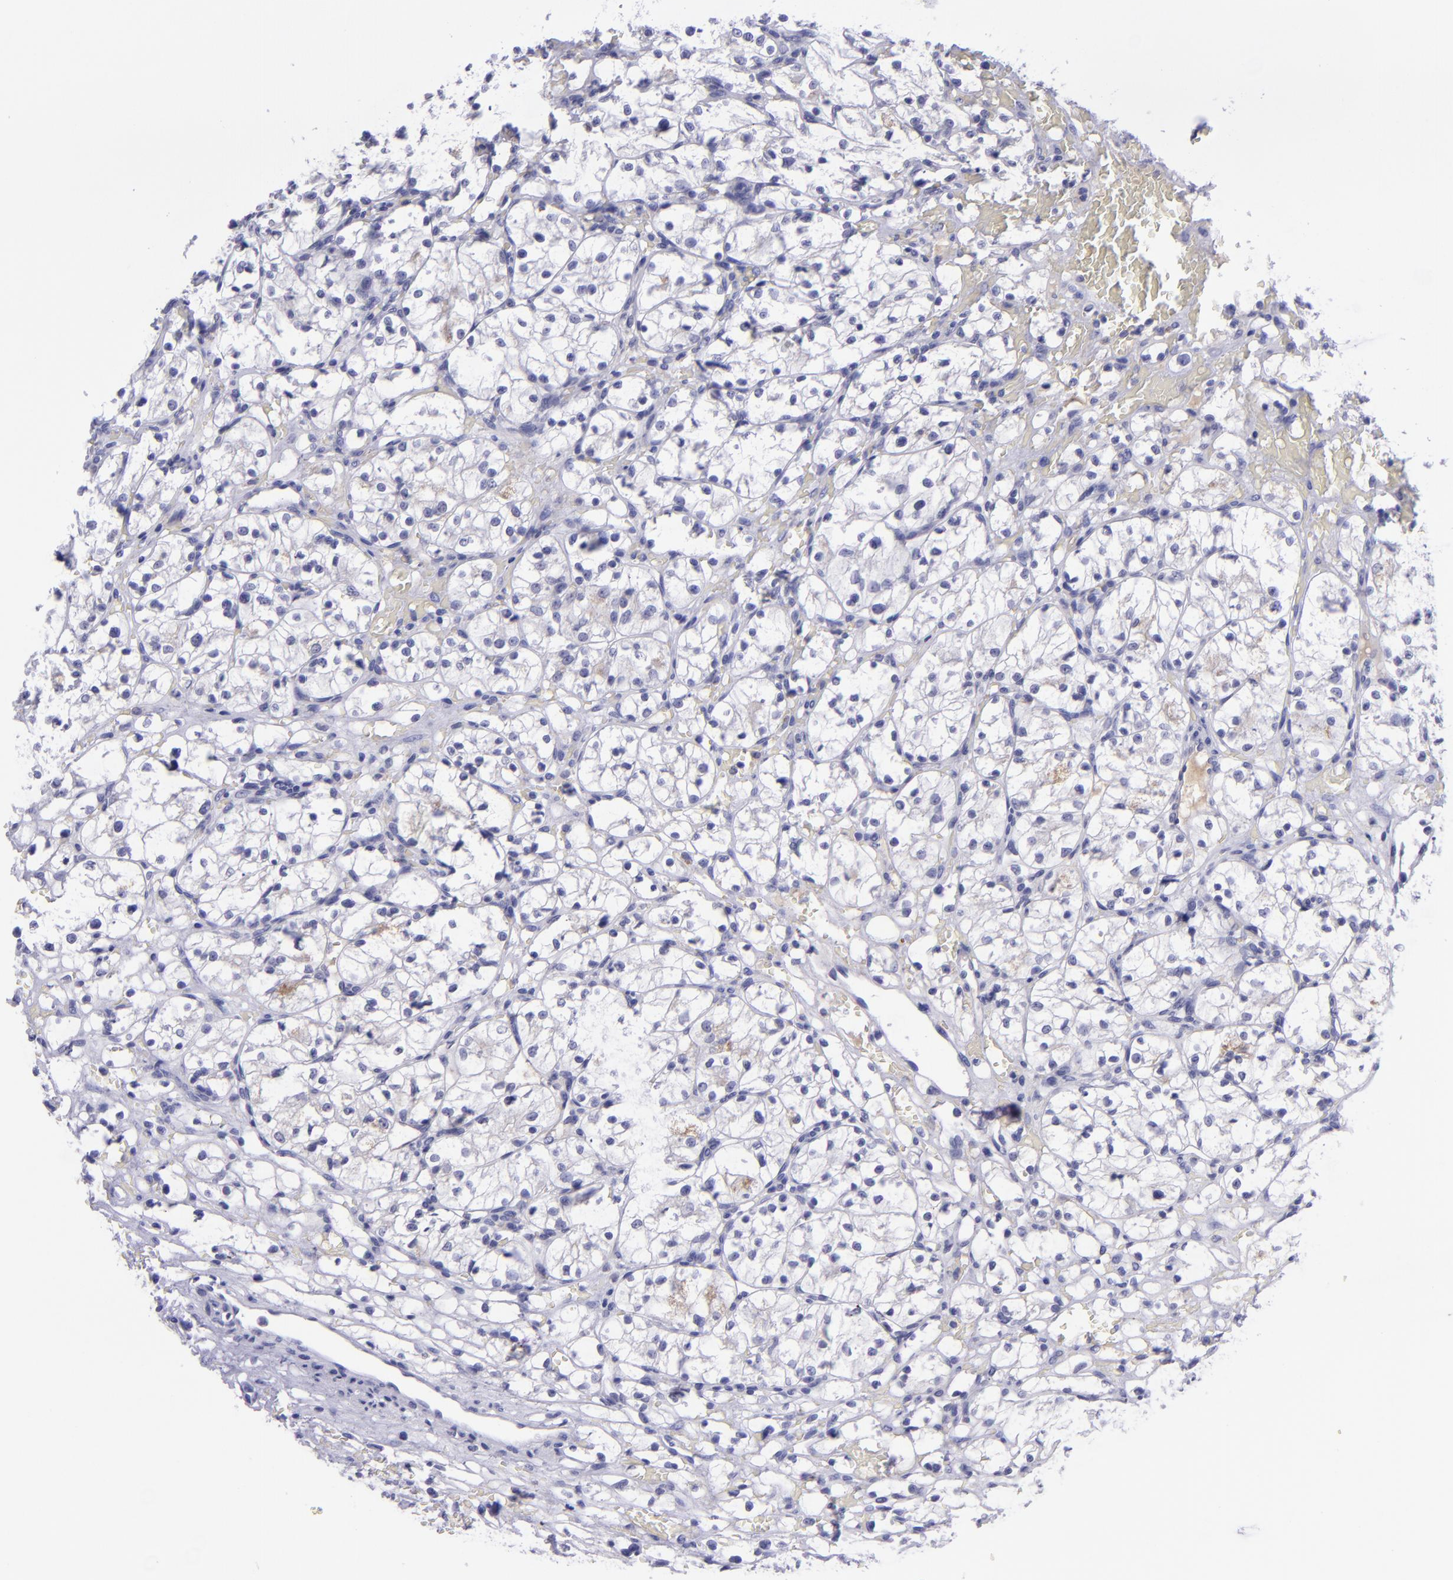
{"staining": {"intensity": "negative", "quantity": "none", "location": "none"}, "tissue": "renal cancer", "cell_type": "Tumor cells", "image_type": "cancer", "snomed": [{"axis": "morphology", "description": "Adenocarcinoma, NOS"}, {"axis": "topography", "description": "Kidney"}], "caption": "Immunohistochemistry histopathology image of renal cancer stained for a protein (brown), which shows no staining in tumor cells.", "gene": "POU2F2", "patient": {"sex": "female", "age": 60}}